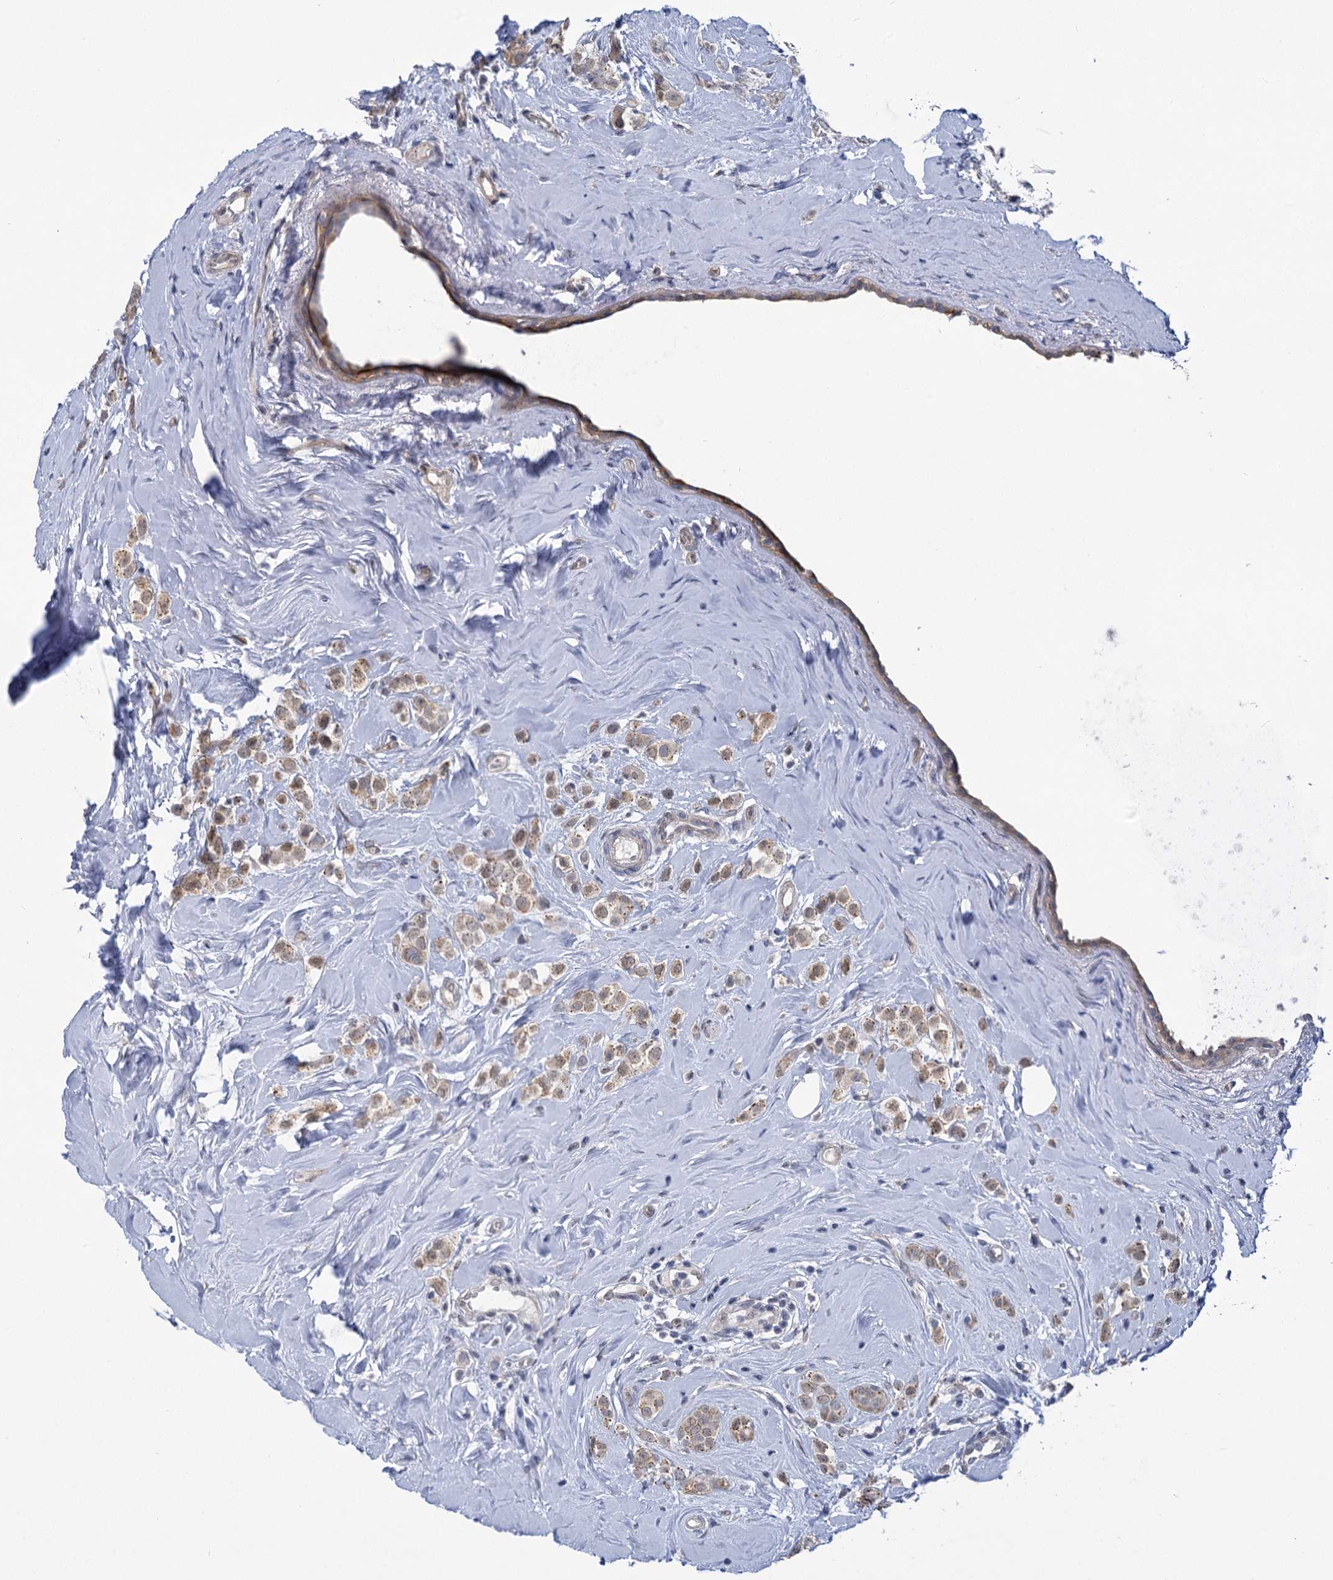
{"staining": {"intensity": "weak", "quantity": ">75%", "location": "cytoplasmic/membranous"}, "tissue": "breast cancer", "cell_type": "Tumor cells", "image_type": "cancer", "snomed": [{"axis": "morphology", "description": "Lobular carcinoma"}, {"axis": "topography", "description": "Breast"}], "caption": "Breast cancer (lobular carcinoma) stained for a protein (brown) reveals weak cytoplasmic/membranous positive expression in approximately >75% of tumor cells.", "gene": "MBLAC2", "patient": {"sex": "female", "age": 47}}